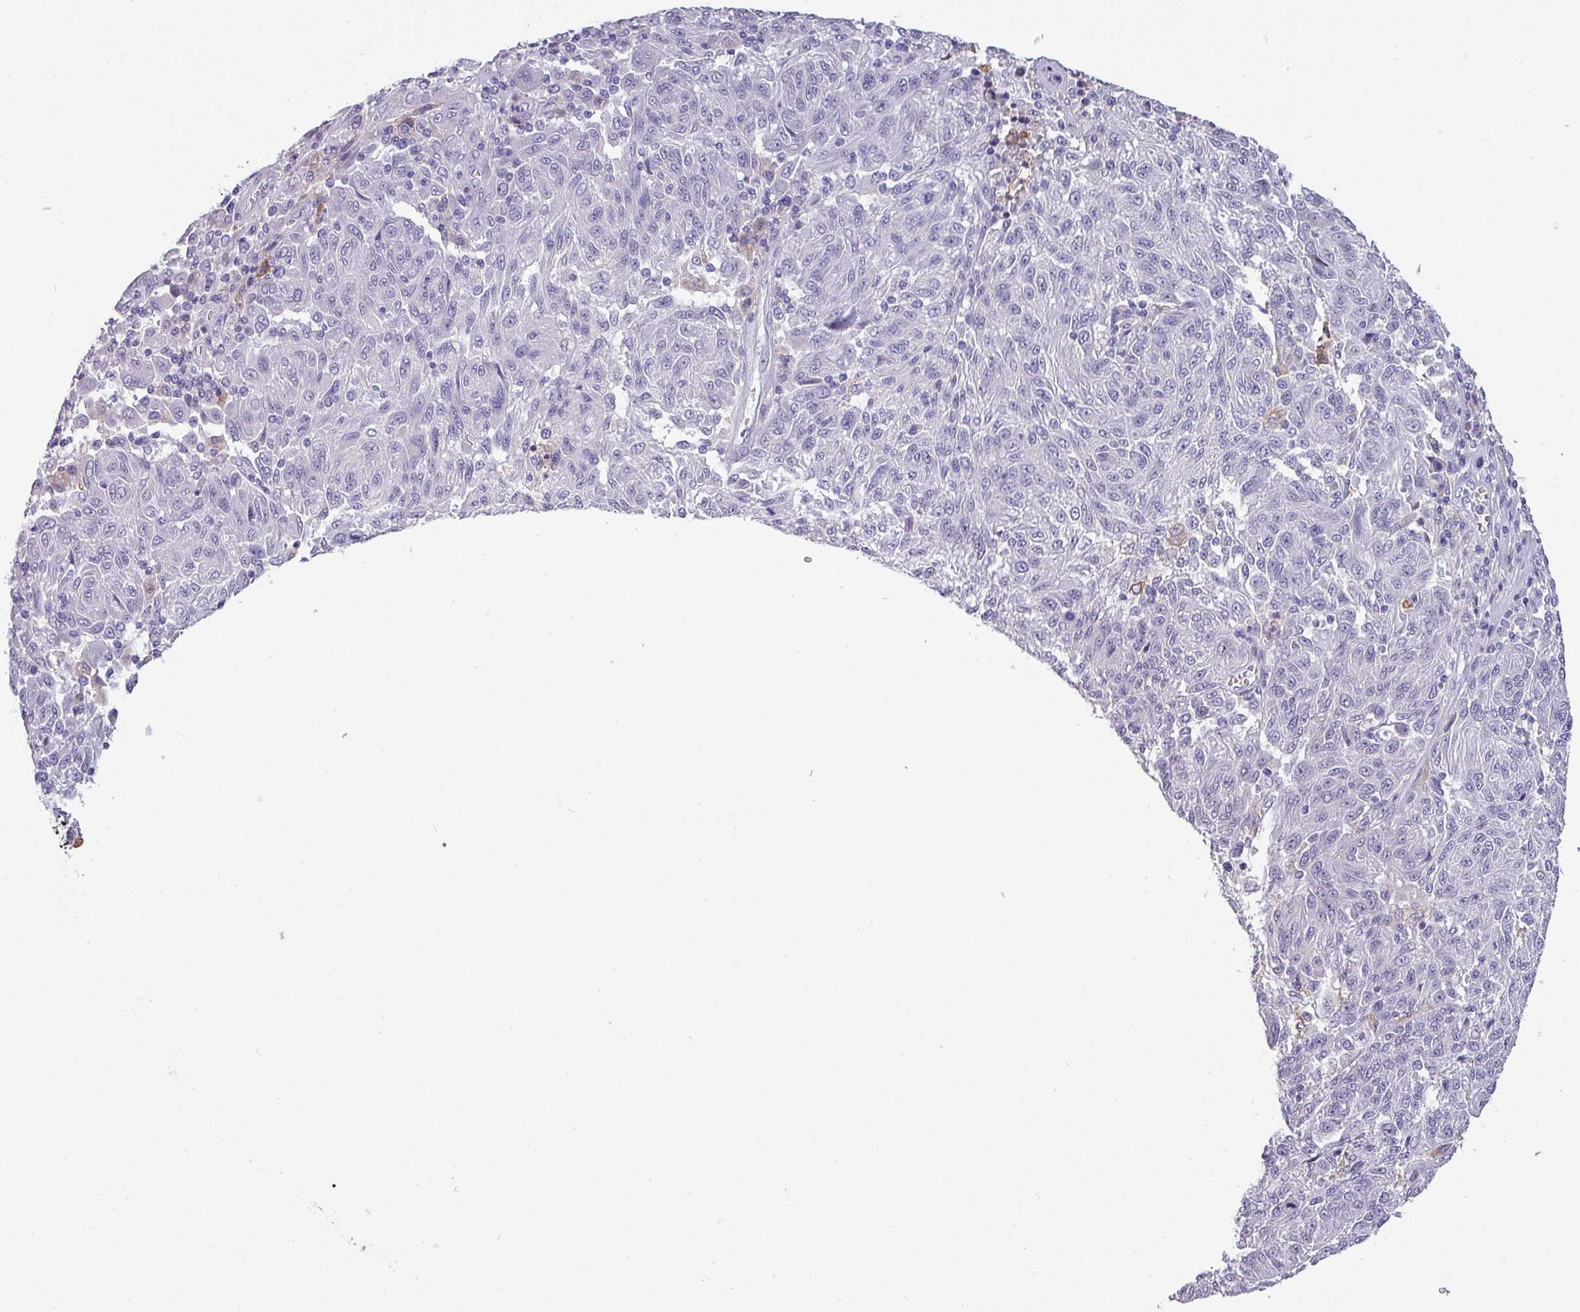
{"staining": {"intensity": "negative", "quantity": "none", "location": "none"}, "tissue": "melanoma", "cell_type": "Tumor cells", "image_type": "cancer", "snomed": [{"axis": "morphology", "description": "Malignant melanoma, NOS"}, {"axis": "topography", "description": "Skin"}], "caption": "This micrograph is of malignant melanoma stained with immunohistochemistry to label a protein in brown with the nuclei are counter-stained blue. There is no positivity in tumor cells.", "gene": "SLC26A9", "patient": {"sex": "male", "age": 53}}